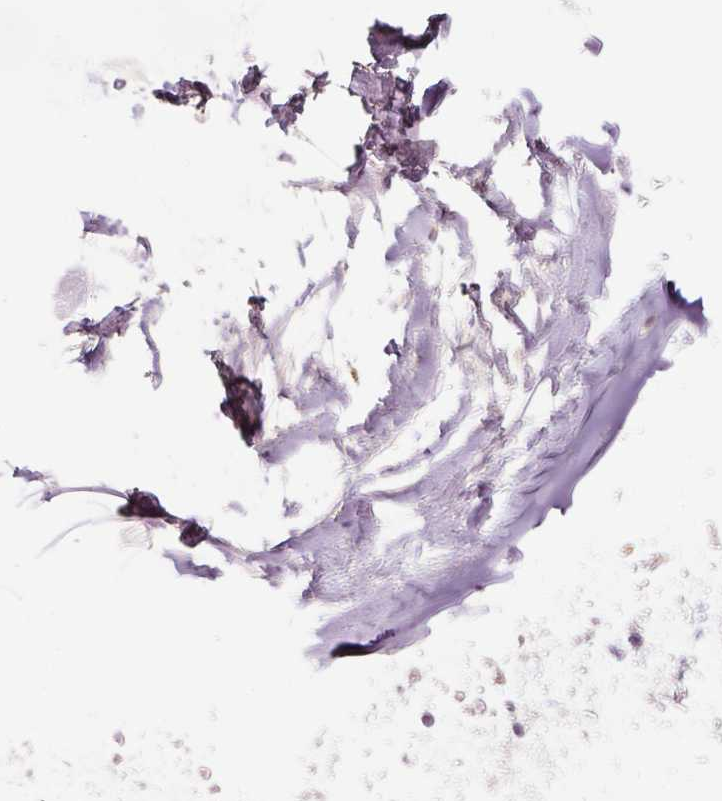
{"staining": {"intensity": "negative", "quantity": "none", "location": "none"}, "tissue": "adipose tissue", "cell_type": "Adipocytes", "image_type": "normal", "snomed": [{"axis": "morphology", "description": "Normal tissue, NOS"}, {"axis": "morphology", "description": "Degeneration, NOS"}, {"axis": "topography", "description": "Cartilage tissue"}, {"axis": "topography", "description": "Lung"}], "caption": "Immunohistochemical staining of unremarkable adipose tissue exhibits no significant expression in adipocytes. (Stains: DAB (3,3'-diaminobenzidine) immunohistochemistry with hematoxylin counter stain, Microscopy: brightfield microscopy at high magnification).", "gene": "PWWP3B", "patient": {"sex": "female", "age": 61}}